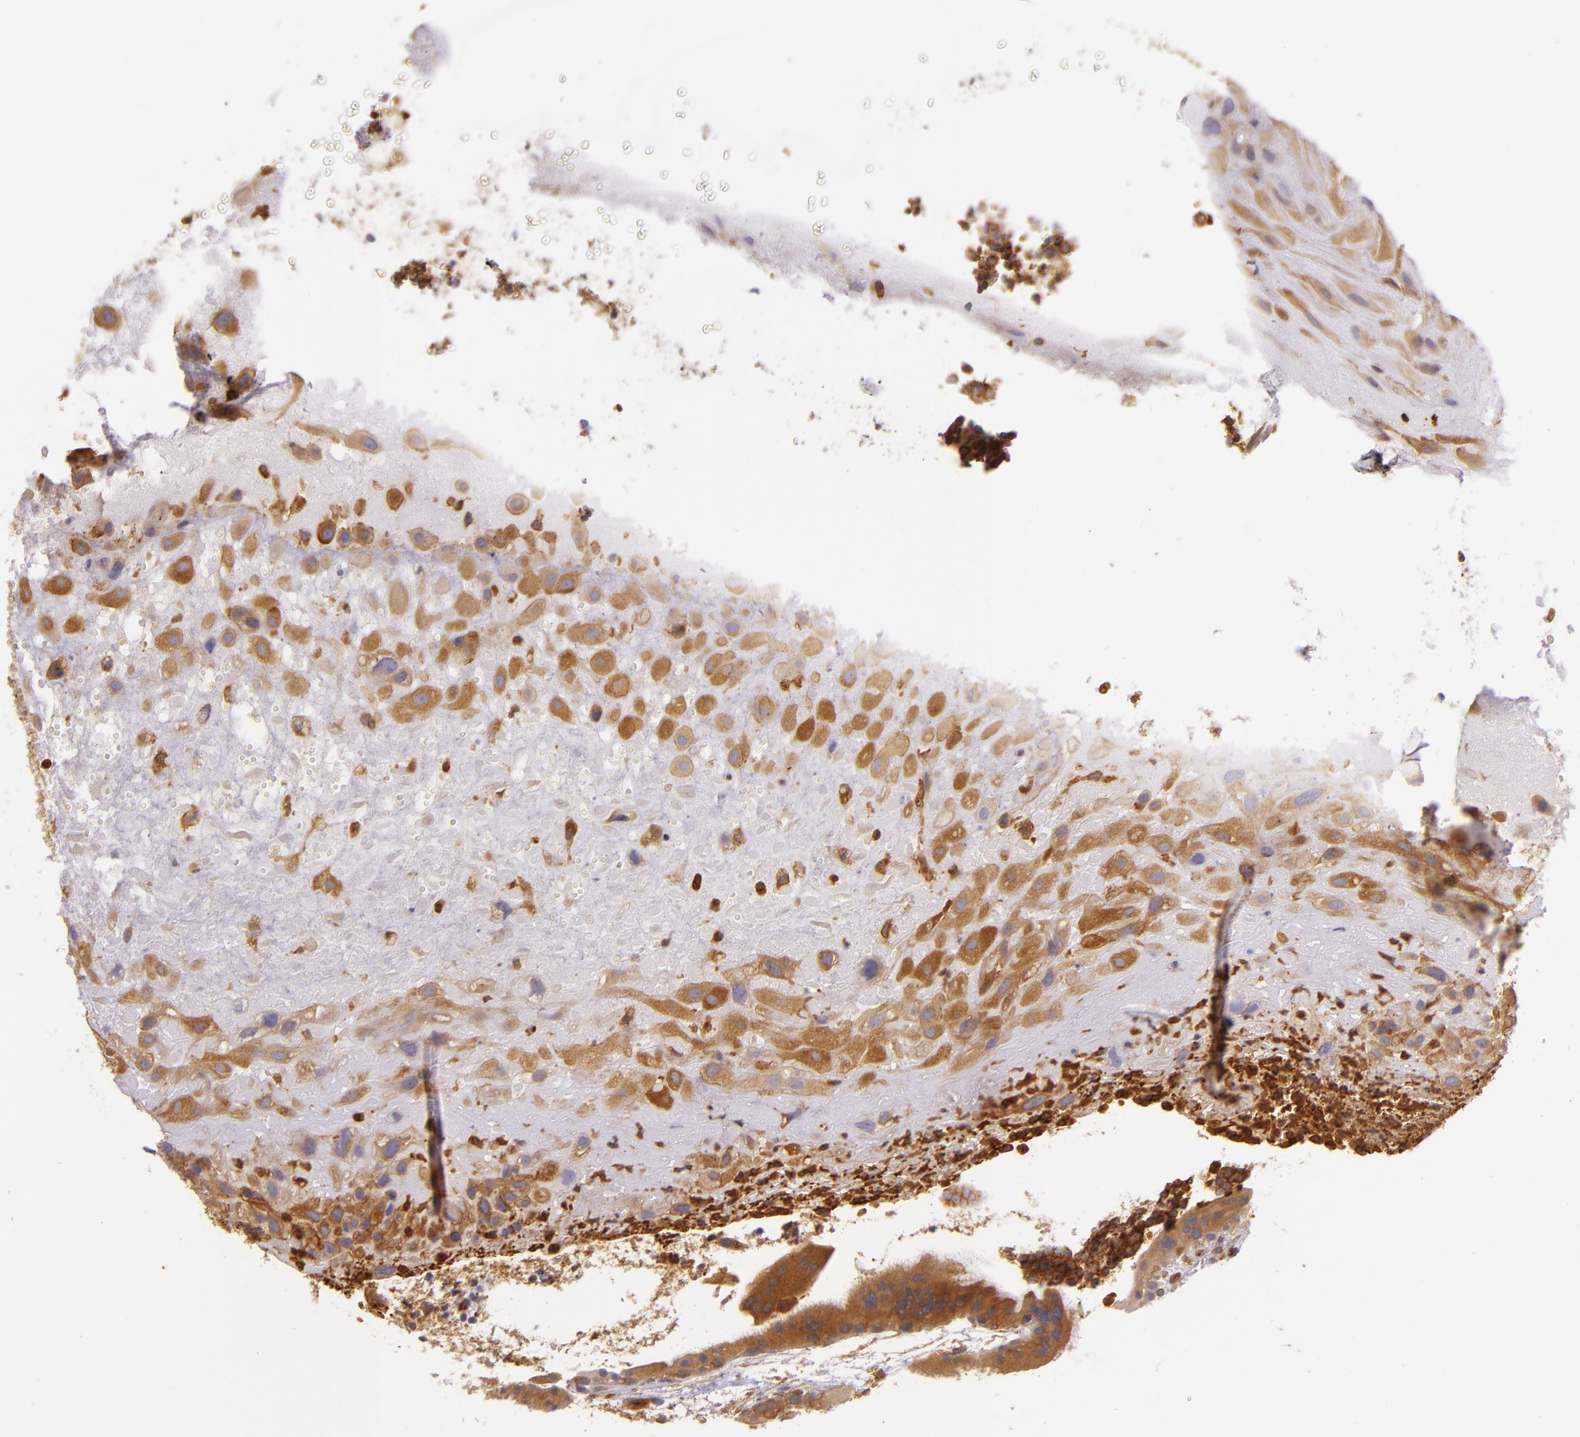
{"staining": {"intensity": "strong", "quantity": ">75%", "location": "cytoplasmic/membranous"}, "tissue": "placenta", "cell_type": "Decidual cells", "image_type": "normal", "snomed": [{"axis": "morphology", "description": "Normal tissue, NOS"}, {"axis": "topography", "description": "Placenta"}], "caption": "Immunohistochemical staining of benign human placenta displays high levels of strong cytoplasmic/membranous staining in about >75% of decidual cells.", "gene": "TLN1", "patient": {"sex": "female", "age": 19}}